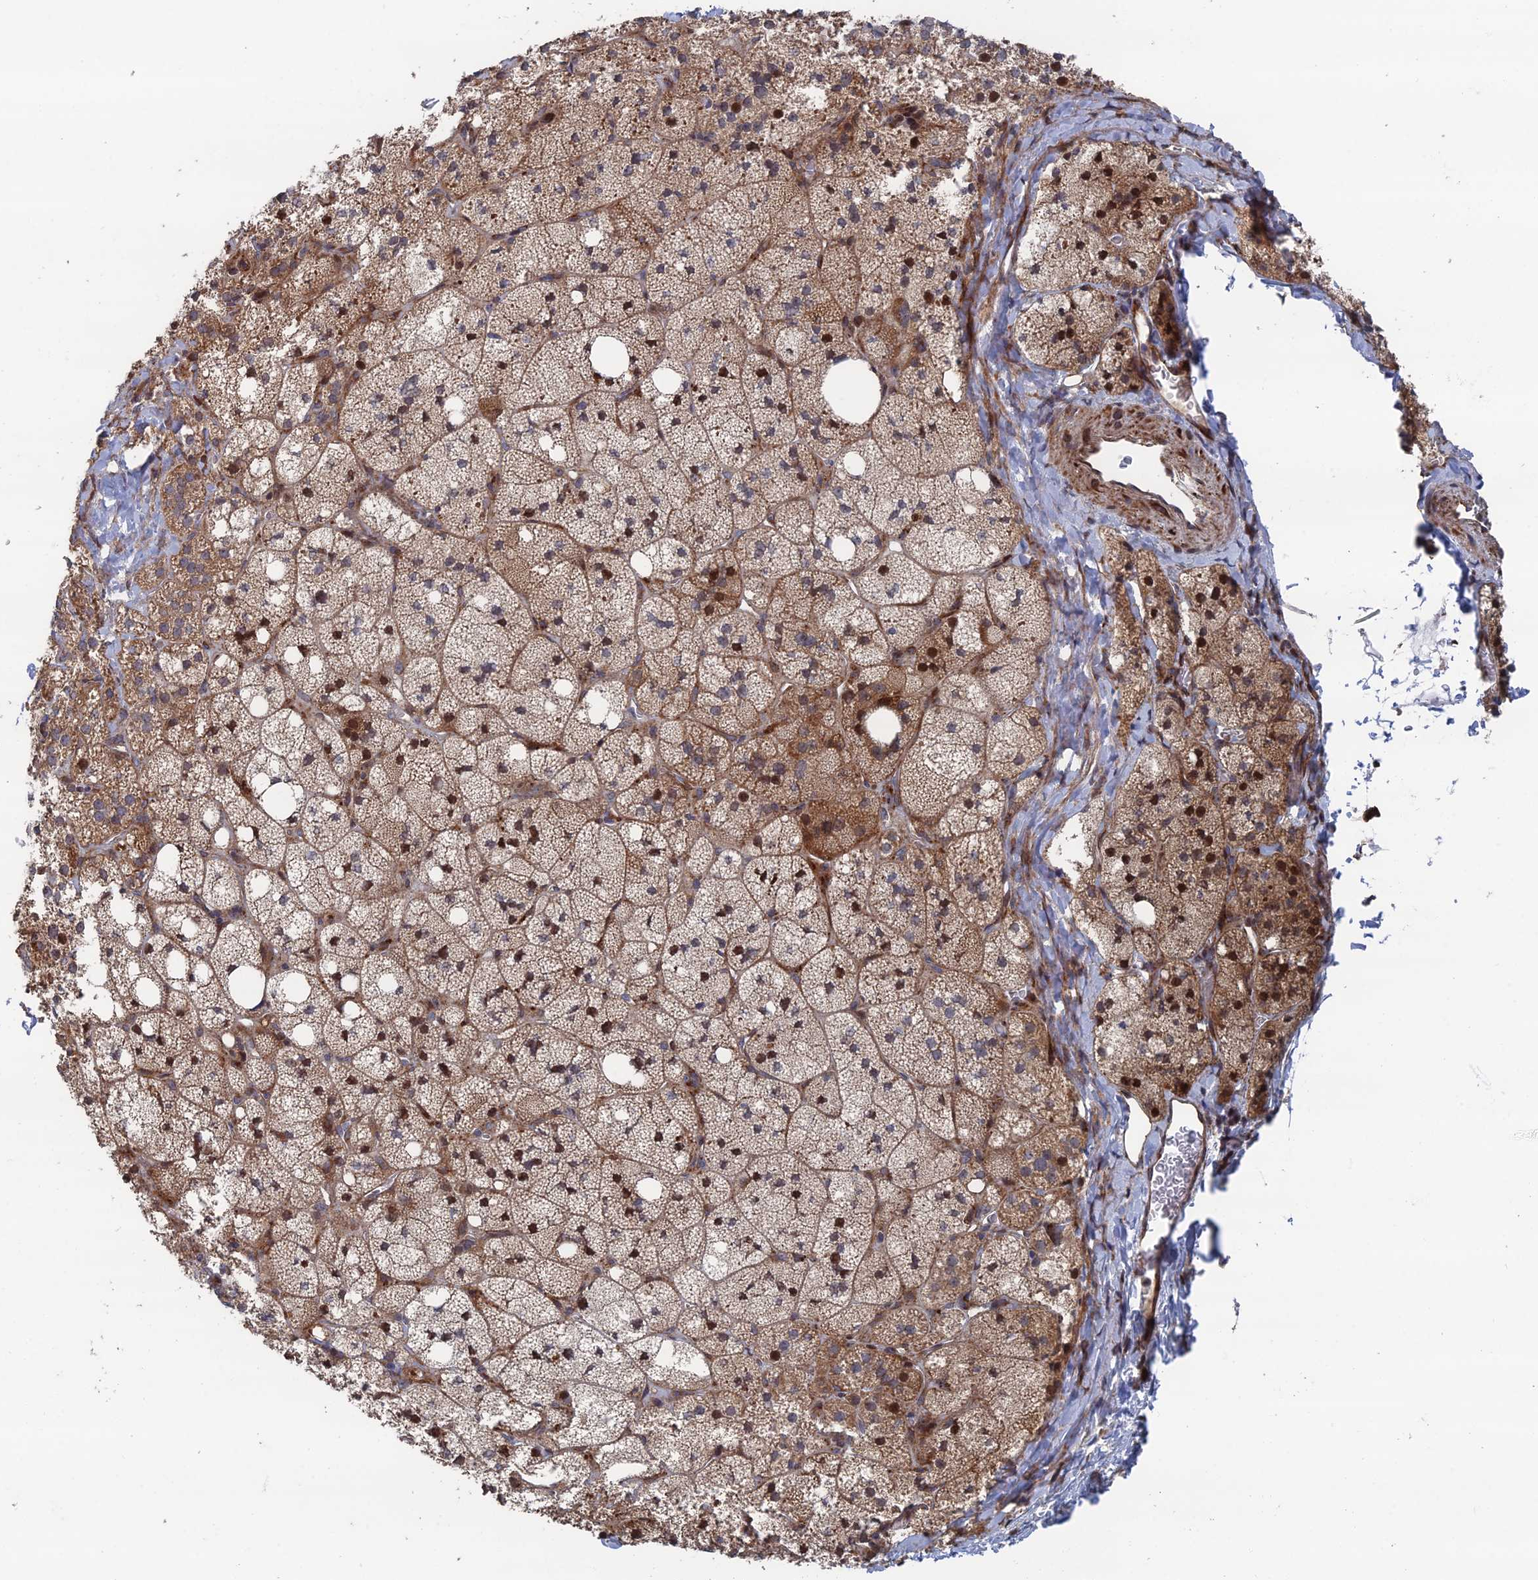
{"staining": {"intensity": "strong", "quantity": "25%-75%", "location": "cytoplasmic/membranous,nuclear"}, "tissue": "adrenal gland", "cell_type": "Glandular cells", "image_type": "normal", "snomed": [{"axis": "morphology", "description": "Normal tissue, NOS"}, {"axis": "topography", "description": "Adrenal gland"}], "caption": "Immunohistochemical staining of unremarkable adrenal gland shows strong cytoplasmic/membranous,nuclear protein positivity in approximately 25%-75% of glandular cells.", "gene": "GTF2IRD1", "patient": {"sex": "male", "age": 61}}